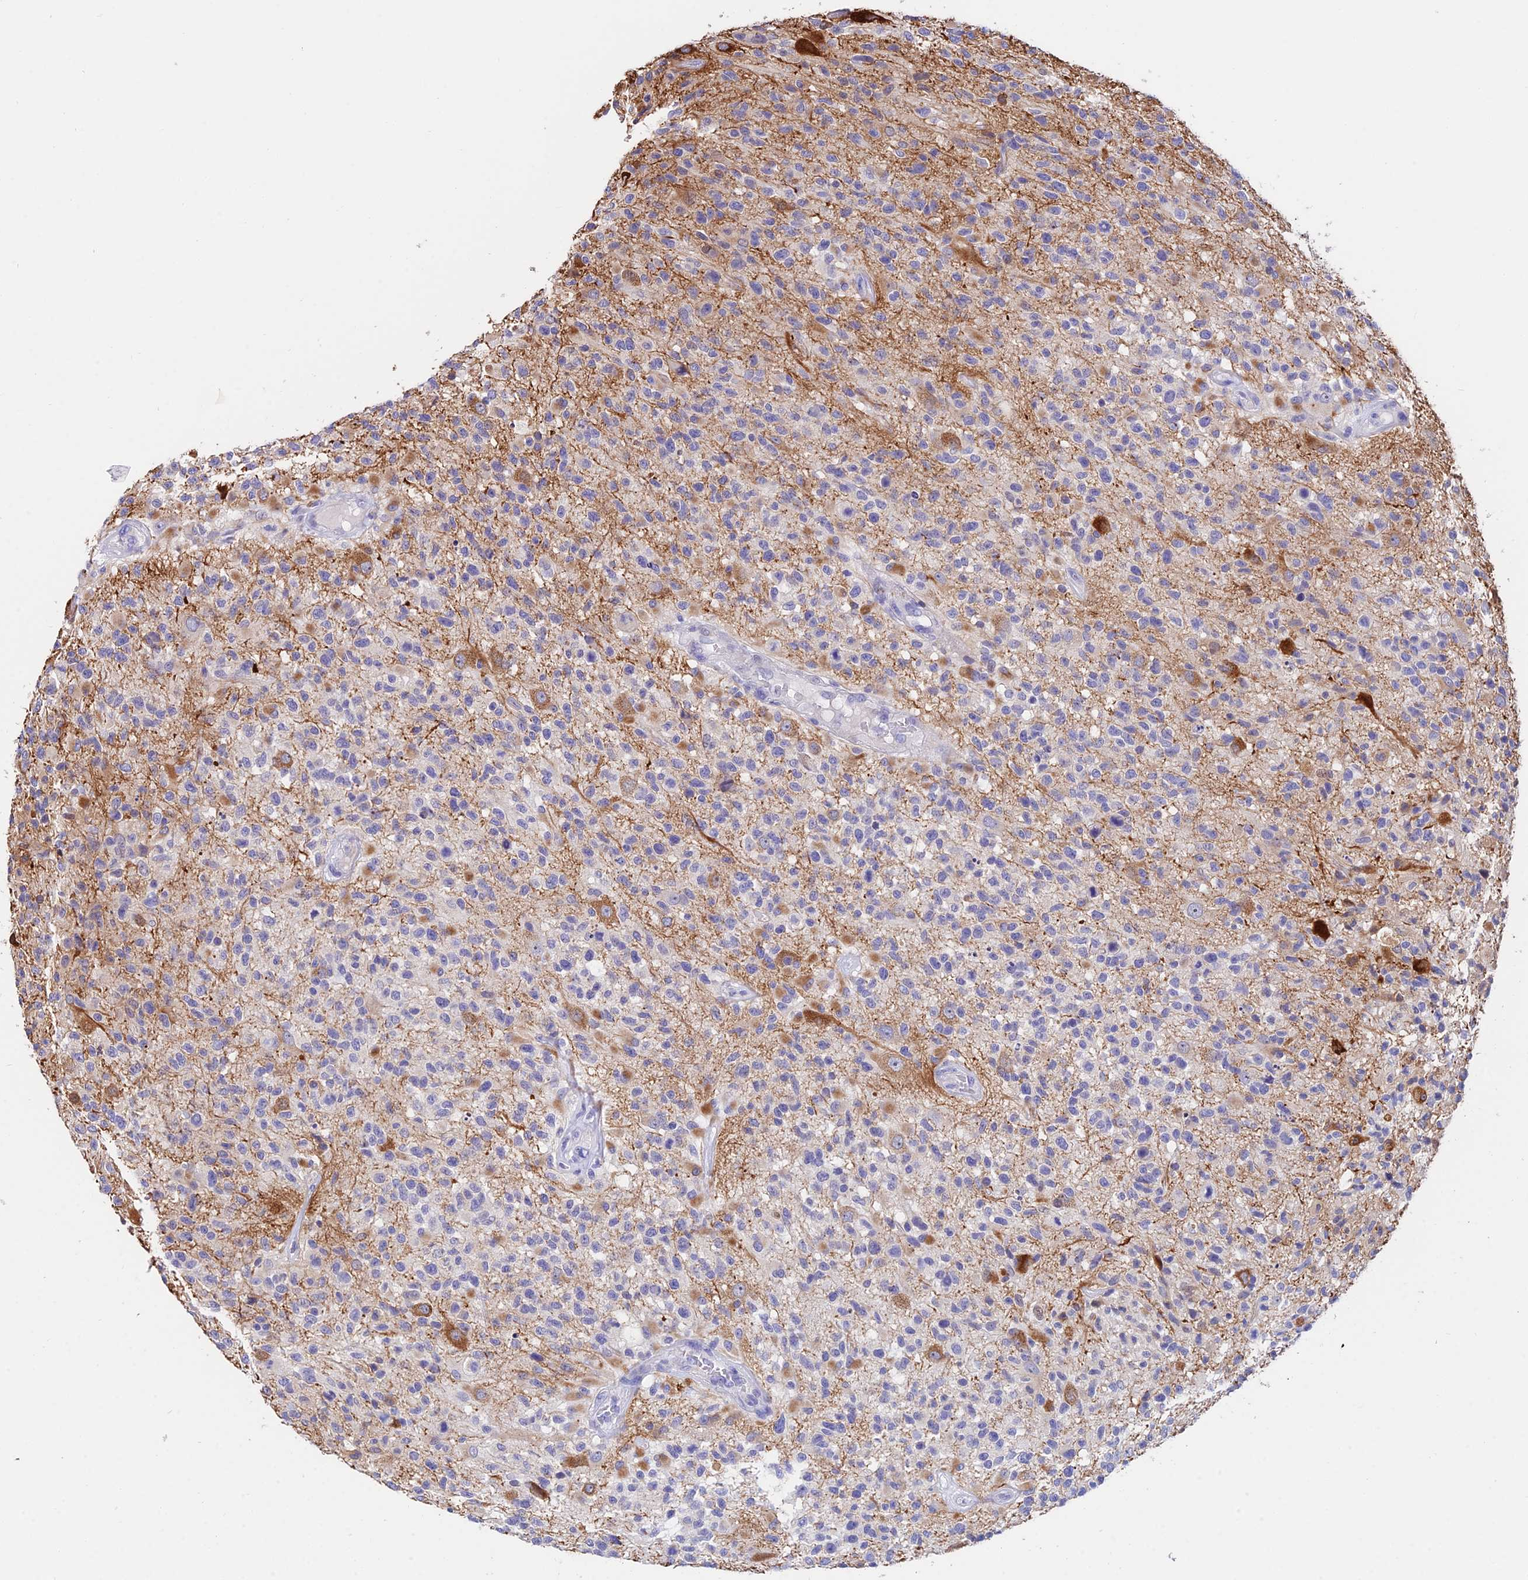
{"staining": {"intensity": "negative", "quantity": "none", "location": "none"}, "tissue": "glioma", "cell_type": "Tumor cells", "image_type": "cancer", "snomed": [{"axis": "morphology", "description": "Glioma, malignant, High grade"}, {"axis": "morphology", "description": "Glioblastoma, NOS"}, {"axis": "topography", "description": "Brain"}], "caption": "An IHC photomicrograph of high-grade glioma (malignant) is shown. There is no staining in tumor cells of high-grade glioma (malignant). (Brightfield microscopy of DAB IHC at high magnification).", "gene": "CEP41", "patient": {"sex": "male", "age": 60}}